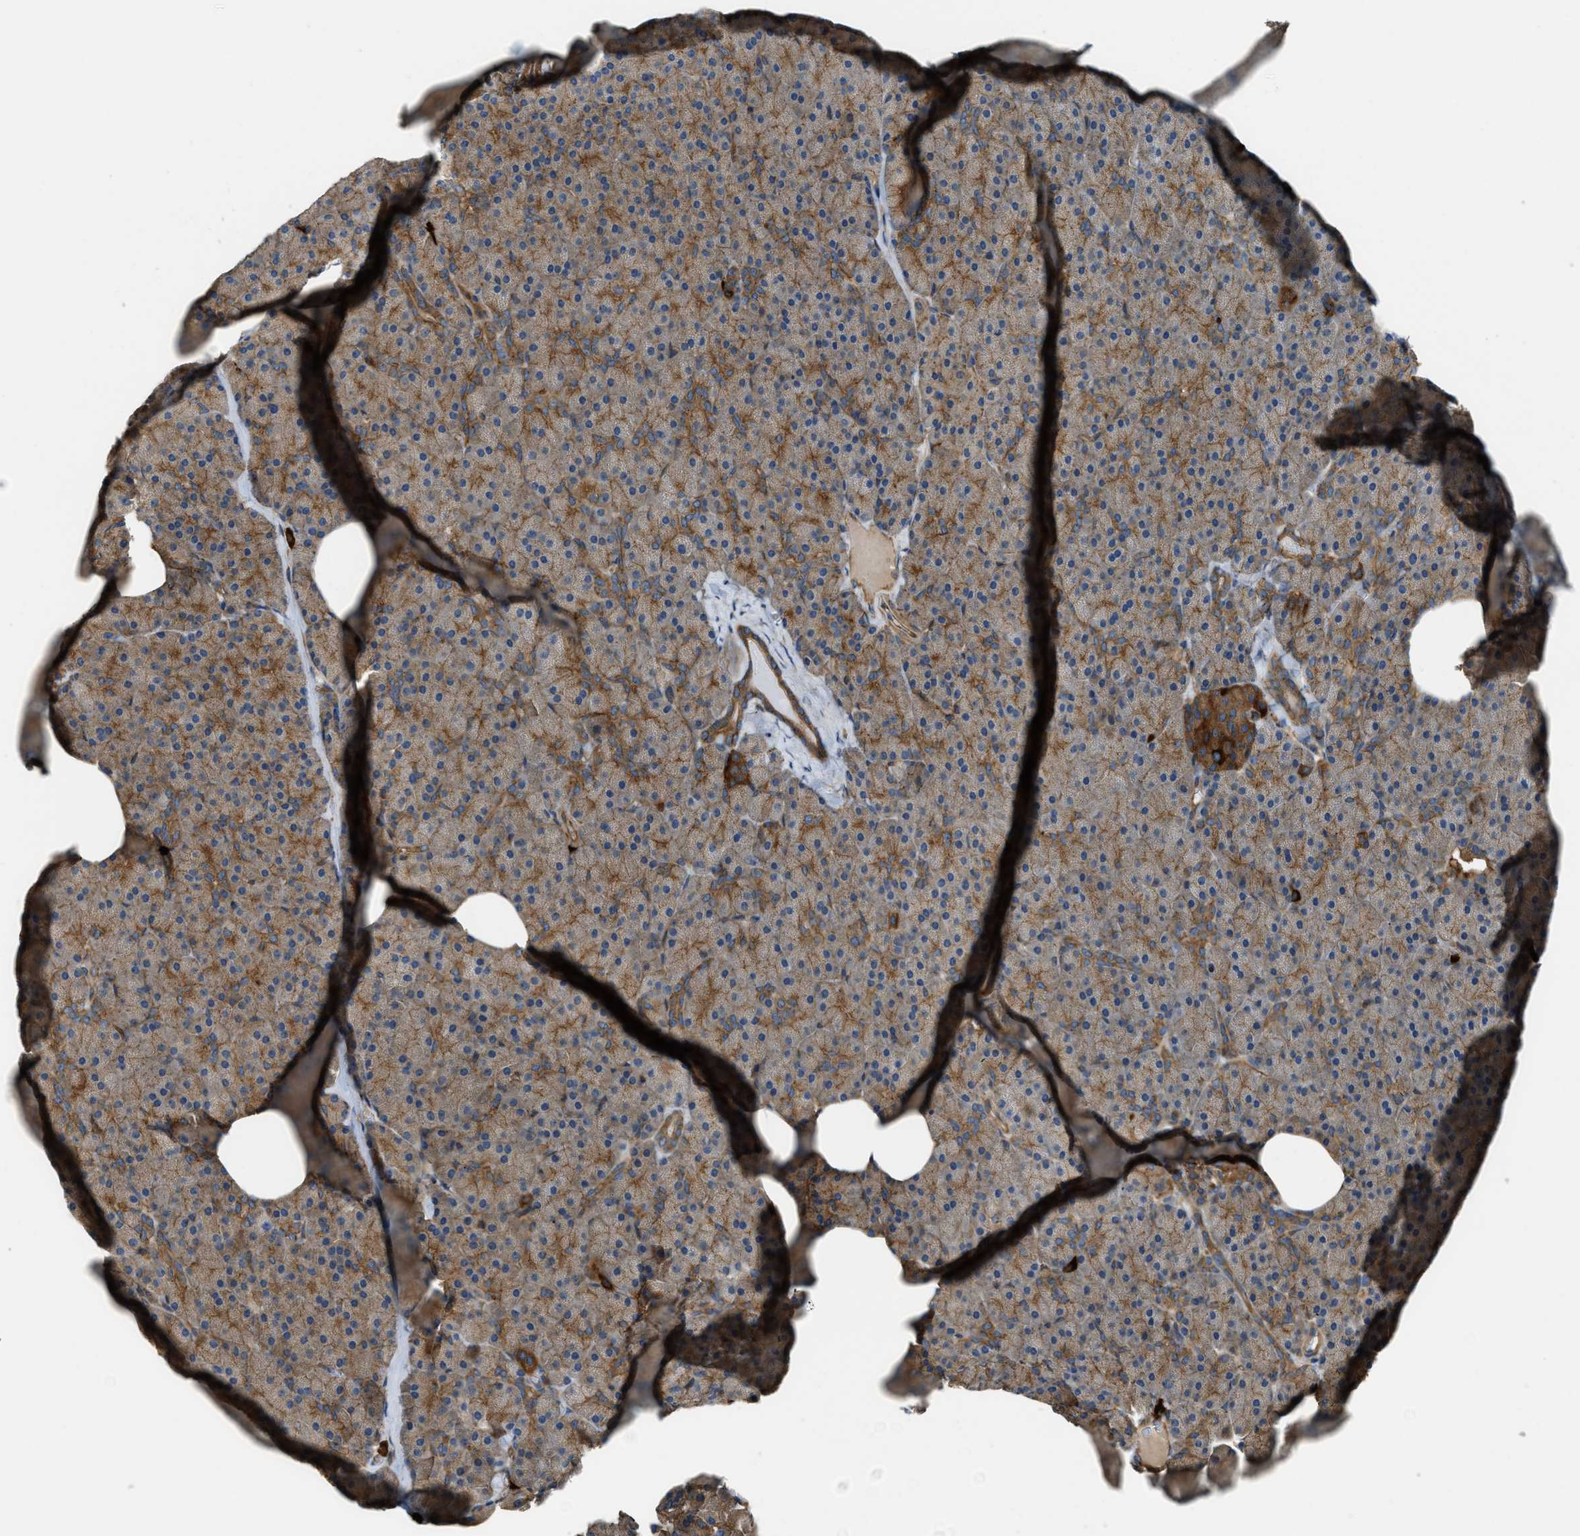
{"staining": {"intensity": "moderate", "quantity": ">75%", "location": "cytoplasmic/membranous"}, "tissue": "pancreas", "cell_type": "Exocrine glandular cells", "image_type": "normal", "snomed": [{"axis": "morphology", "description": "Normal tissue, NOS"}, {"axis": "topography", "description": "Pancreas"}], "caption": "Moderate cytoplasmic/membranous protein positivity is identified in approximately >75% of exocrine glandular cells in pancreas.", "gene": "BAG4", "patient": {"sex": "female", "age": 35}}